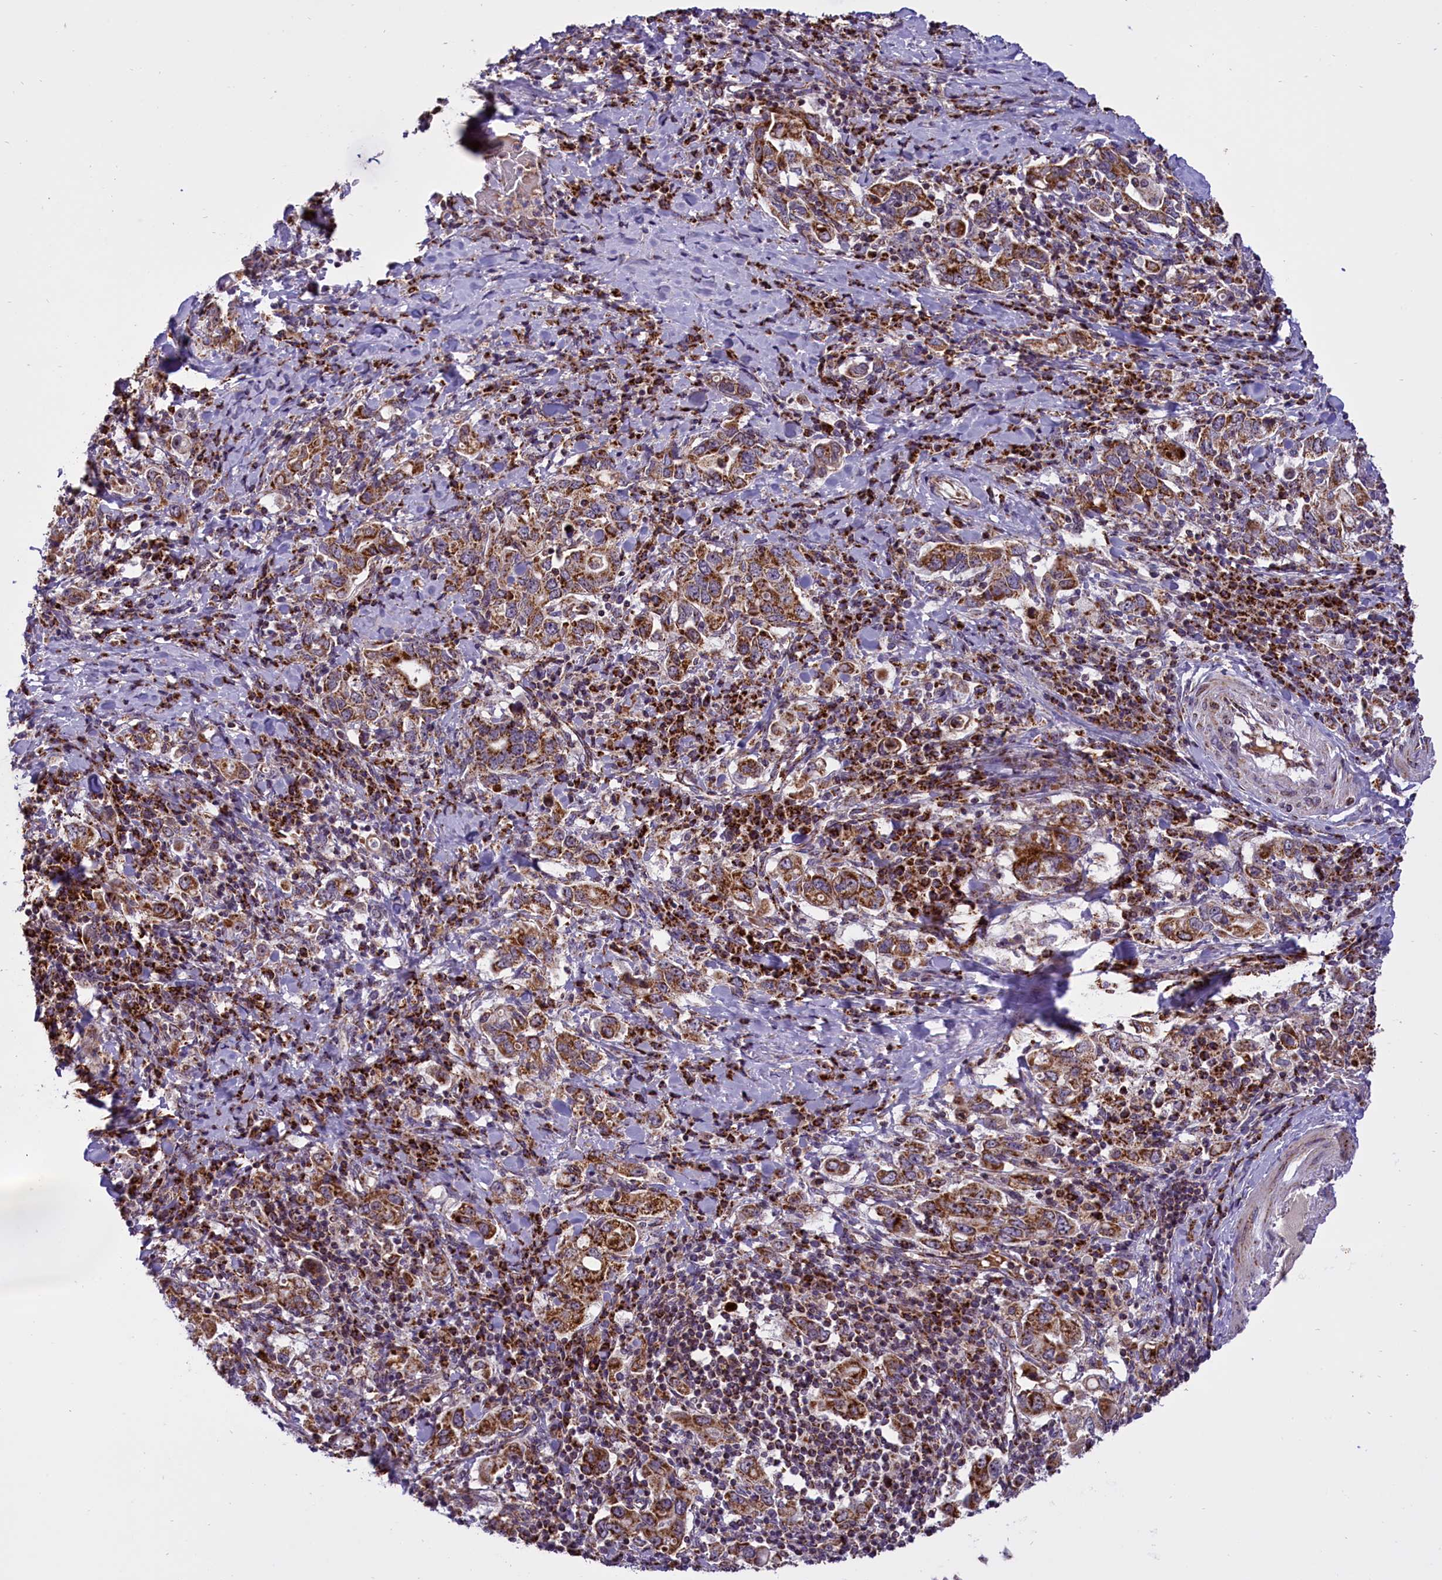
{"staining": {"intensity": "moderate", "quantity": ">75%", "location": "cytoplasmic/membranous"}, "tissue": "stomach cancer", "cell_type": "Tumor cells", "image_type": "cancer", "snomed": [{"axis": "morphology", "description": "Adenocarcinoma, NOS"}, {"axis": "topography", "description": "Stomach, upper"}, {"axis": "topography", "description": "Stomach"}], "caption": "A micrograph showing moderate cytoplasmic/membranous positivity in approximately >75% of tumor cells in adenocarcinoma (stomach), as visualized by brown immunohistochemical staining.", "gene": "NDUFS5", "patient": {"sex": "male", "age": 62}}